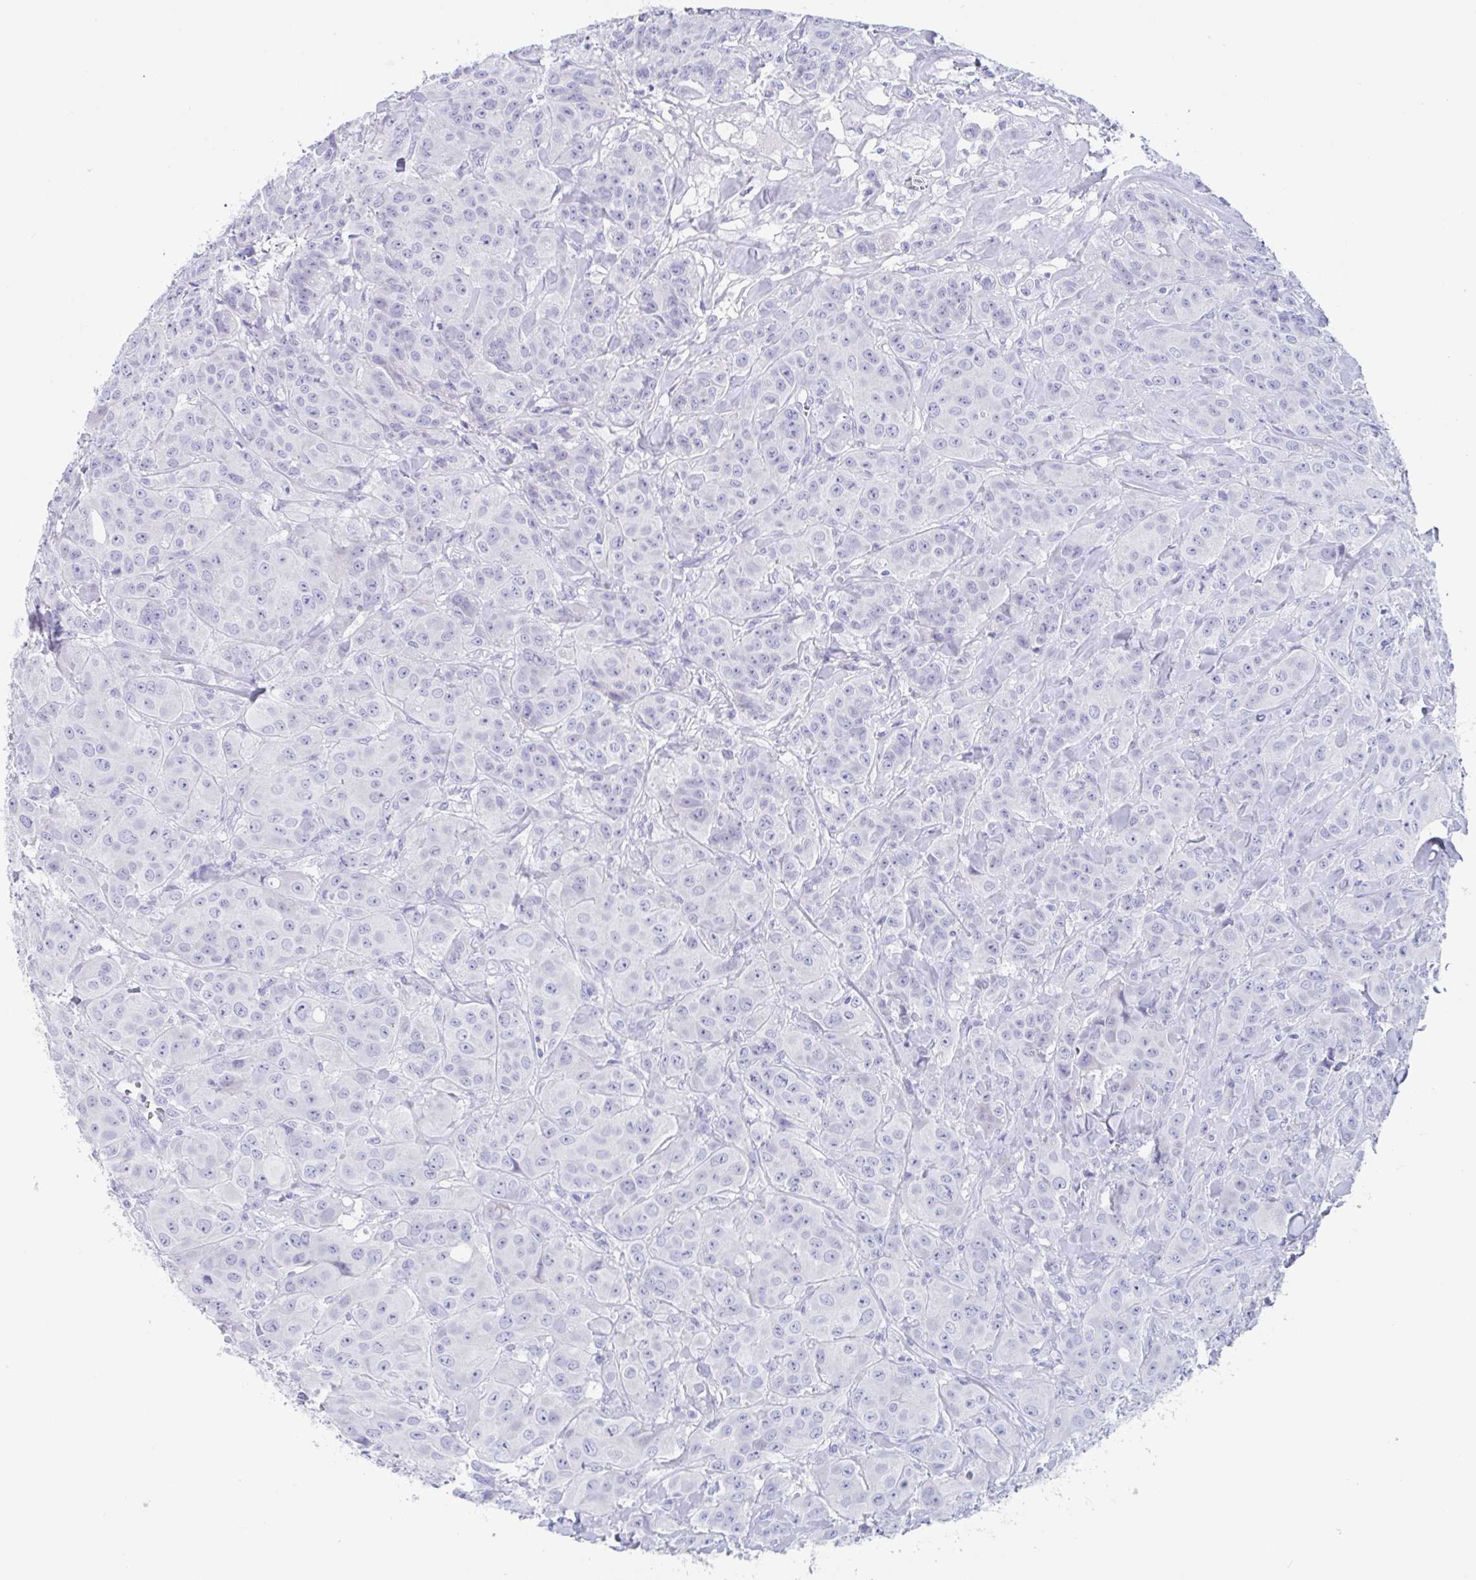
{"staining": {"intensity": "negative", "quantity": "none", "location": "none"}, "tissue": "breast cancer", "cell_type": "Tumor cells", "image_type": "cancer", "snomed": [{"axis": "morphology", "description": "Normal tissue, NOS"}, {"axis": "morphology", "description": "Duct carcinoma"}, {"axis": "topography", "description": "Breast"}], "caption": "A high-resolution photomicrograph shows immunohistochemistry (IHC) staining of breast cancer, which displays no significant expression in tumor cells. The staining is performed using DAB (3,3'-diaminobenzidine) brown chromogen with nuclei counter-stained in using hematoxylin.", "gene": "ZPBP", "patient": {"sex": "female", "age": 43}}